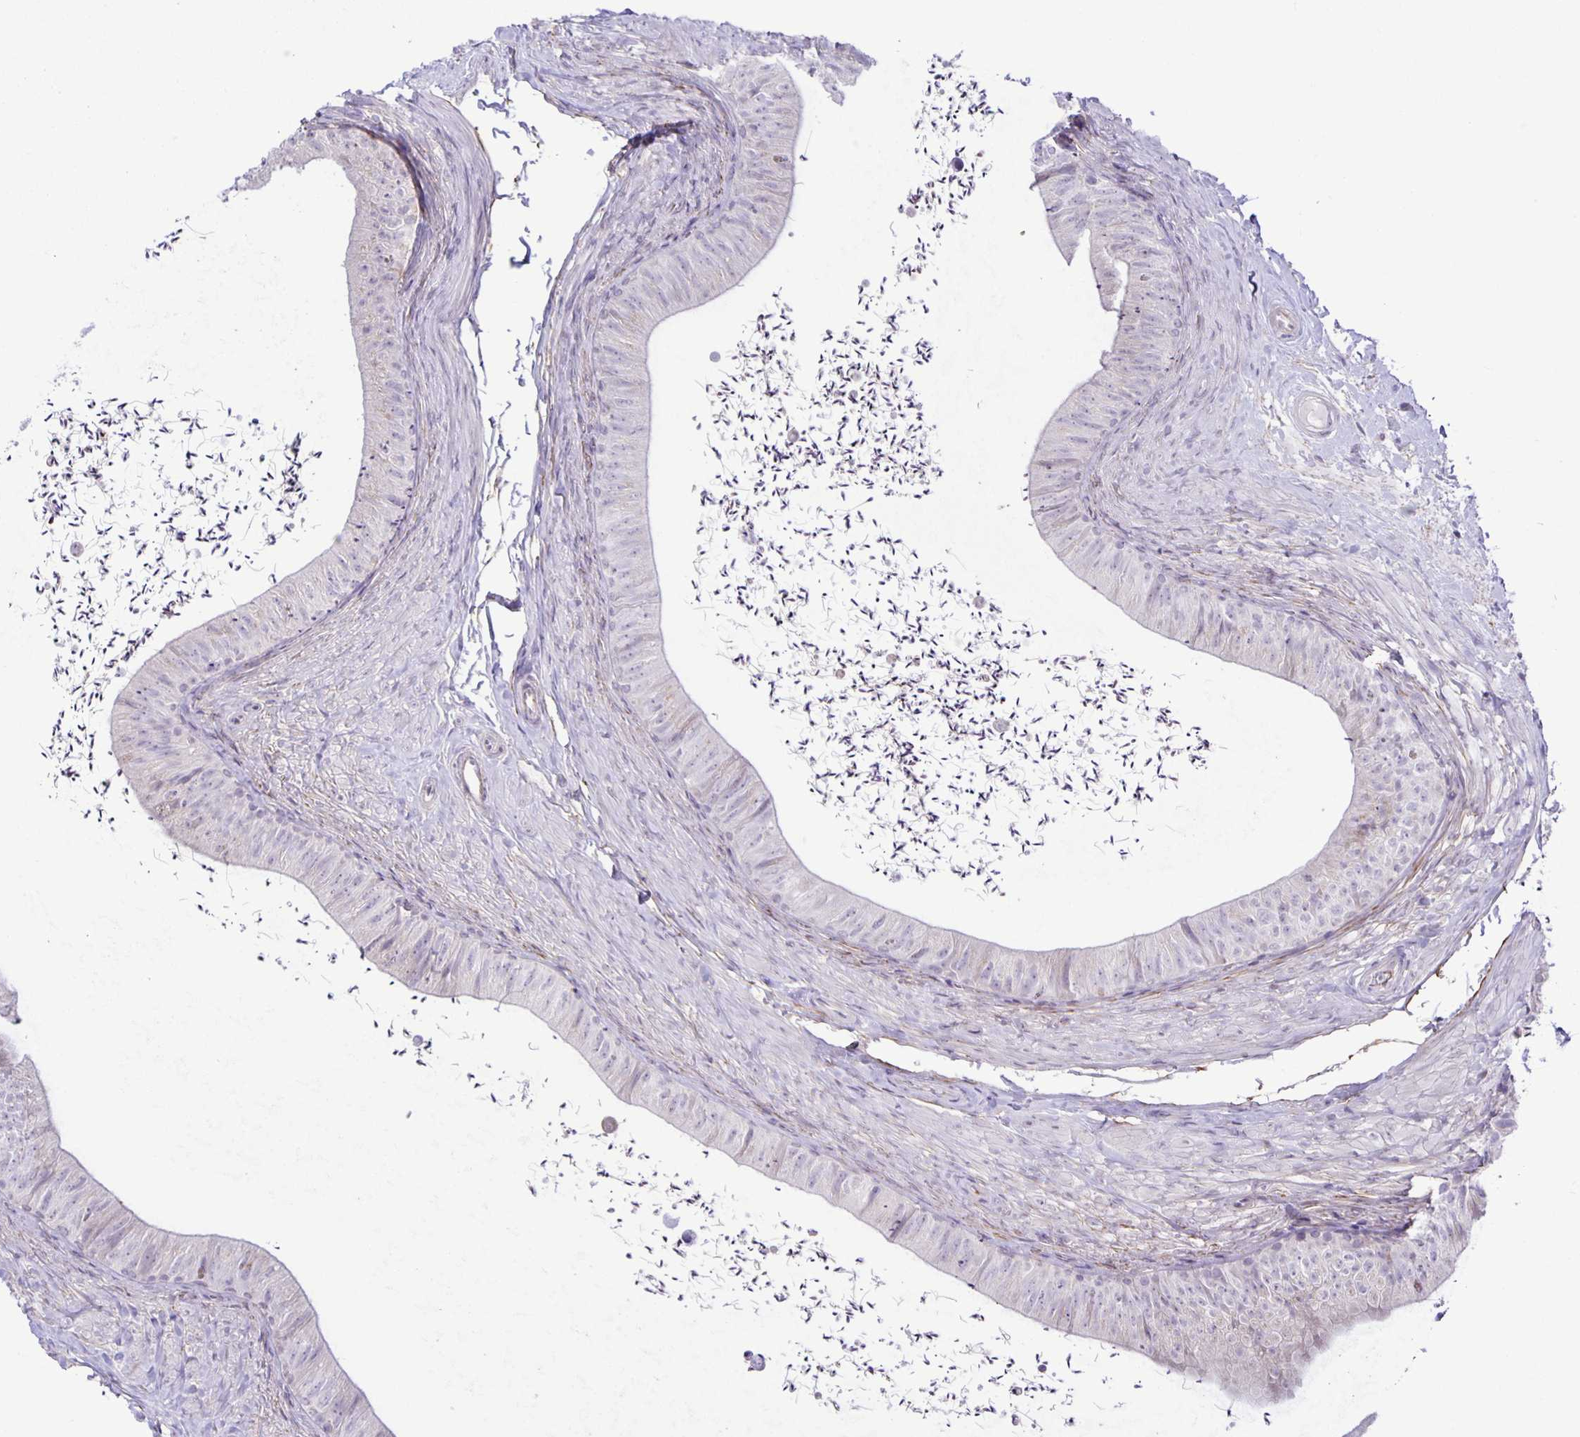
{"staining": {"intensity": "negative", "quantity": "none", "location": "none"}, "tissue": "epididymis", "cell_type": "Glandular cells", "image_type": "normal", "snomed": [{"axis": "morphology", "description": "Normal tissue, NOS"}, {"axis": "topography", "description": "Epididymis, spermatic cord, NOS"}, {"axis": "topography", "description": "Epididymis"}, {"axis": "topography", "description": "Peripheral nerve tissue"}], "caption": "DAB (3,3'-diaminobenzidine) immunohistochemical staining of unremarkable epididymis demonstrates no significant expression in glandular cells.", "gene": "ADCK1", "patient": {"sex": "male", "age": 29}}